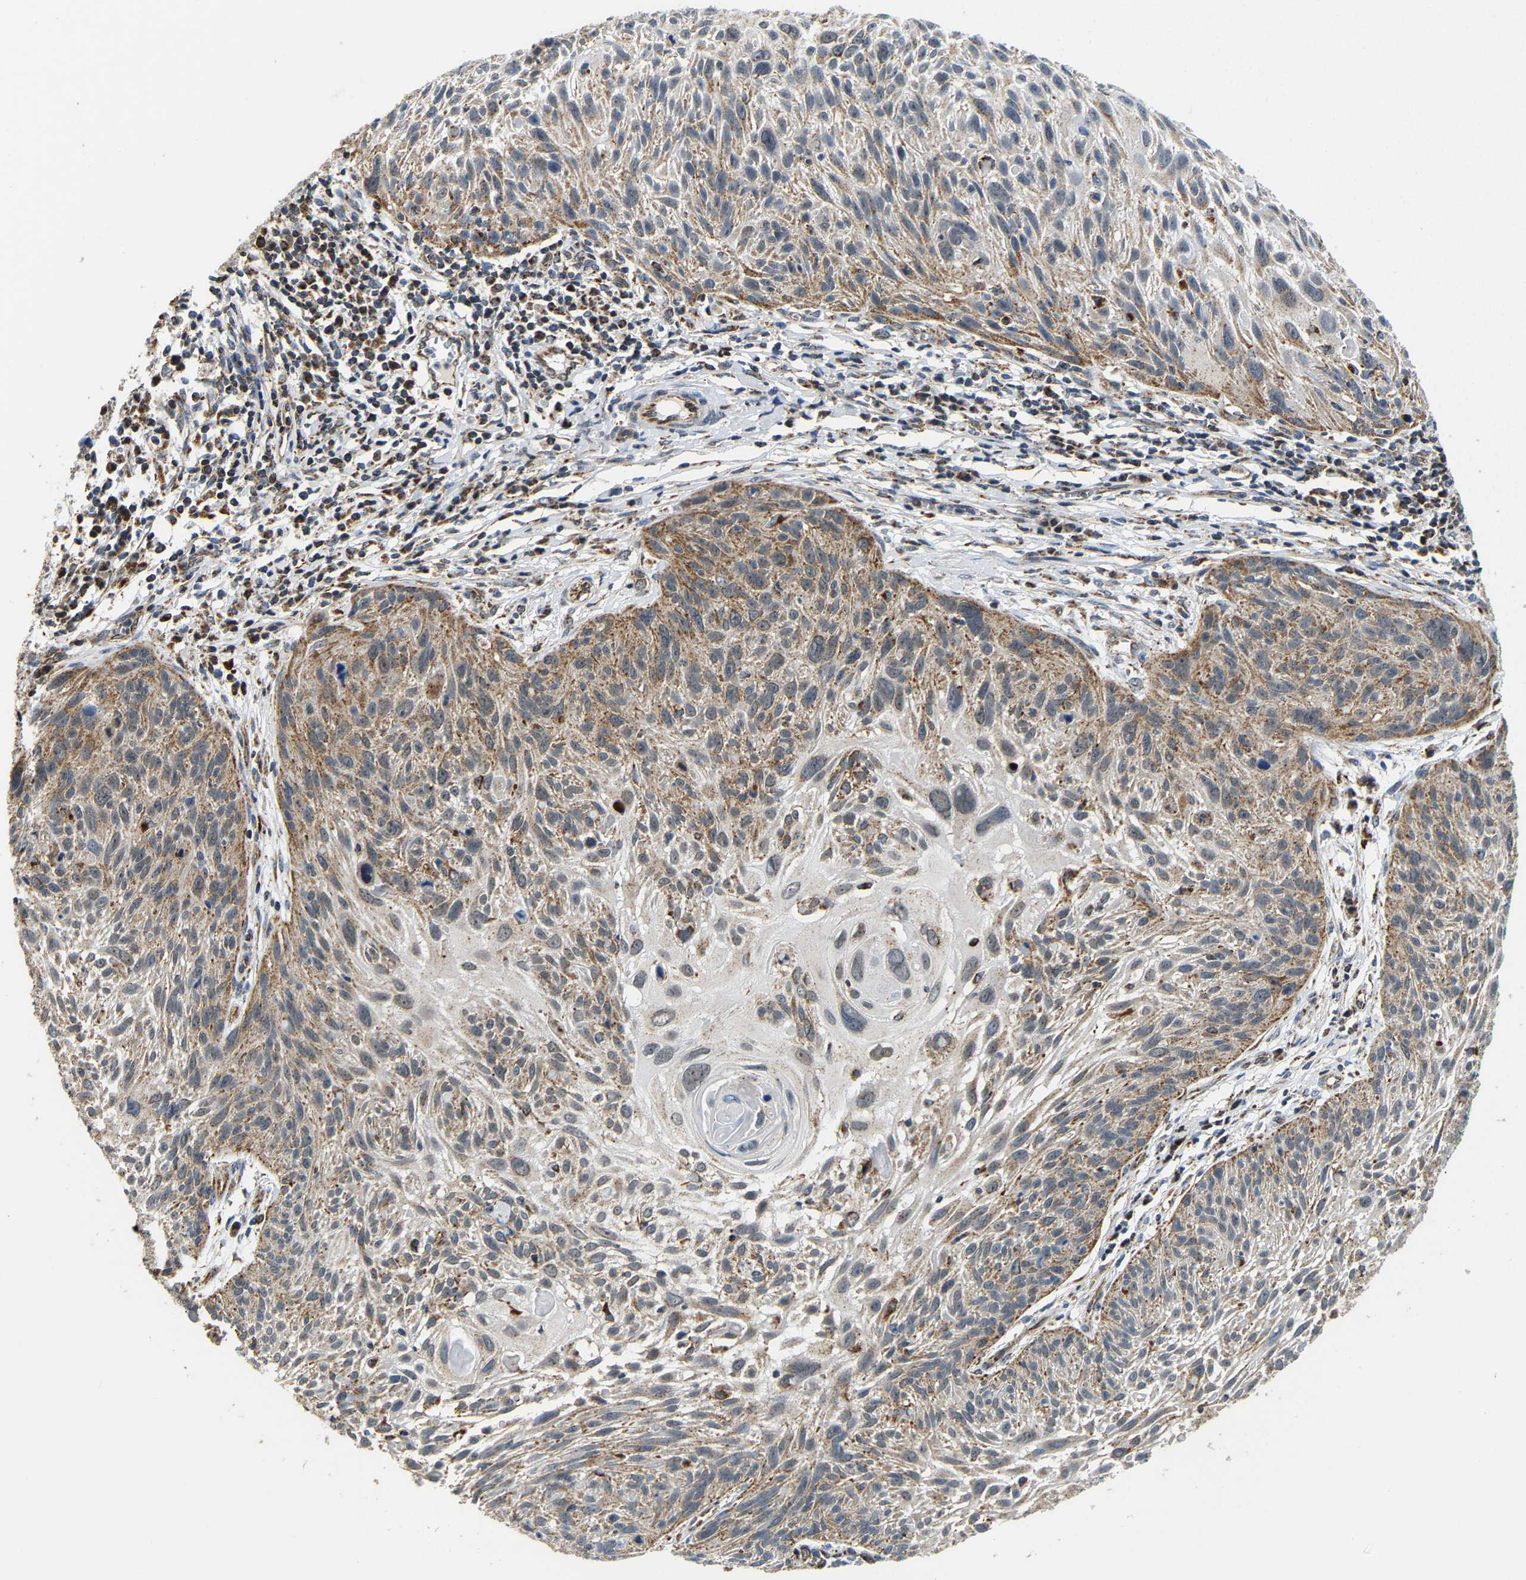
{"staining": {"intensity": "moderate", "quantity": ">75%", "location": "cytoplasmic/membranous"}, "tissue": "cervical cancer", "cell_type": "Tumor cells", "image_type": "cancer", "snomed": [{"axis": "morphology", "description": "Squamous cell carcinoma, NOS"}, {"axis": "topography", "description": "Cervix"}], "caption": "Protein staining shows moderate cytoplasmic/membranous expression in about >75% of tumor cells in squamous cell carcinoma (cervical). (Brightfield microscopy of DAB IHC at high magnification).", "gene": "GIMAP7", "patient": {"sex": "female", "age": 51}}